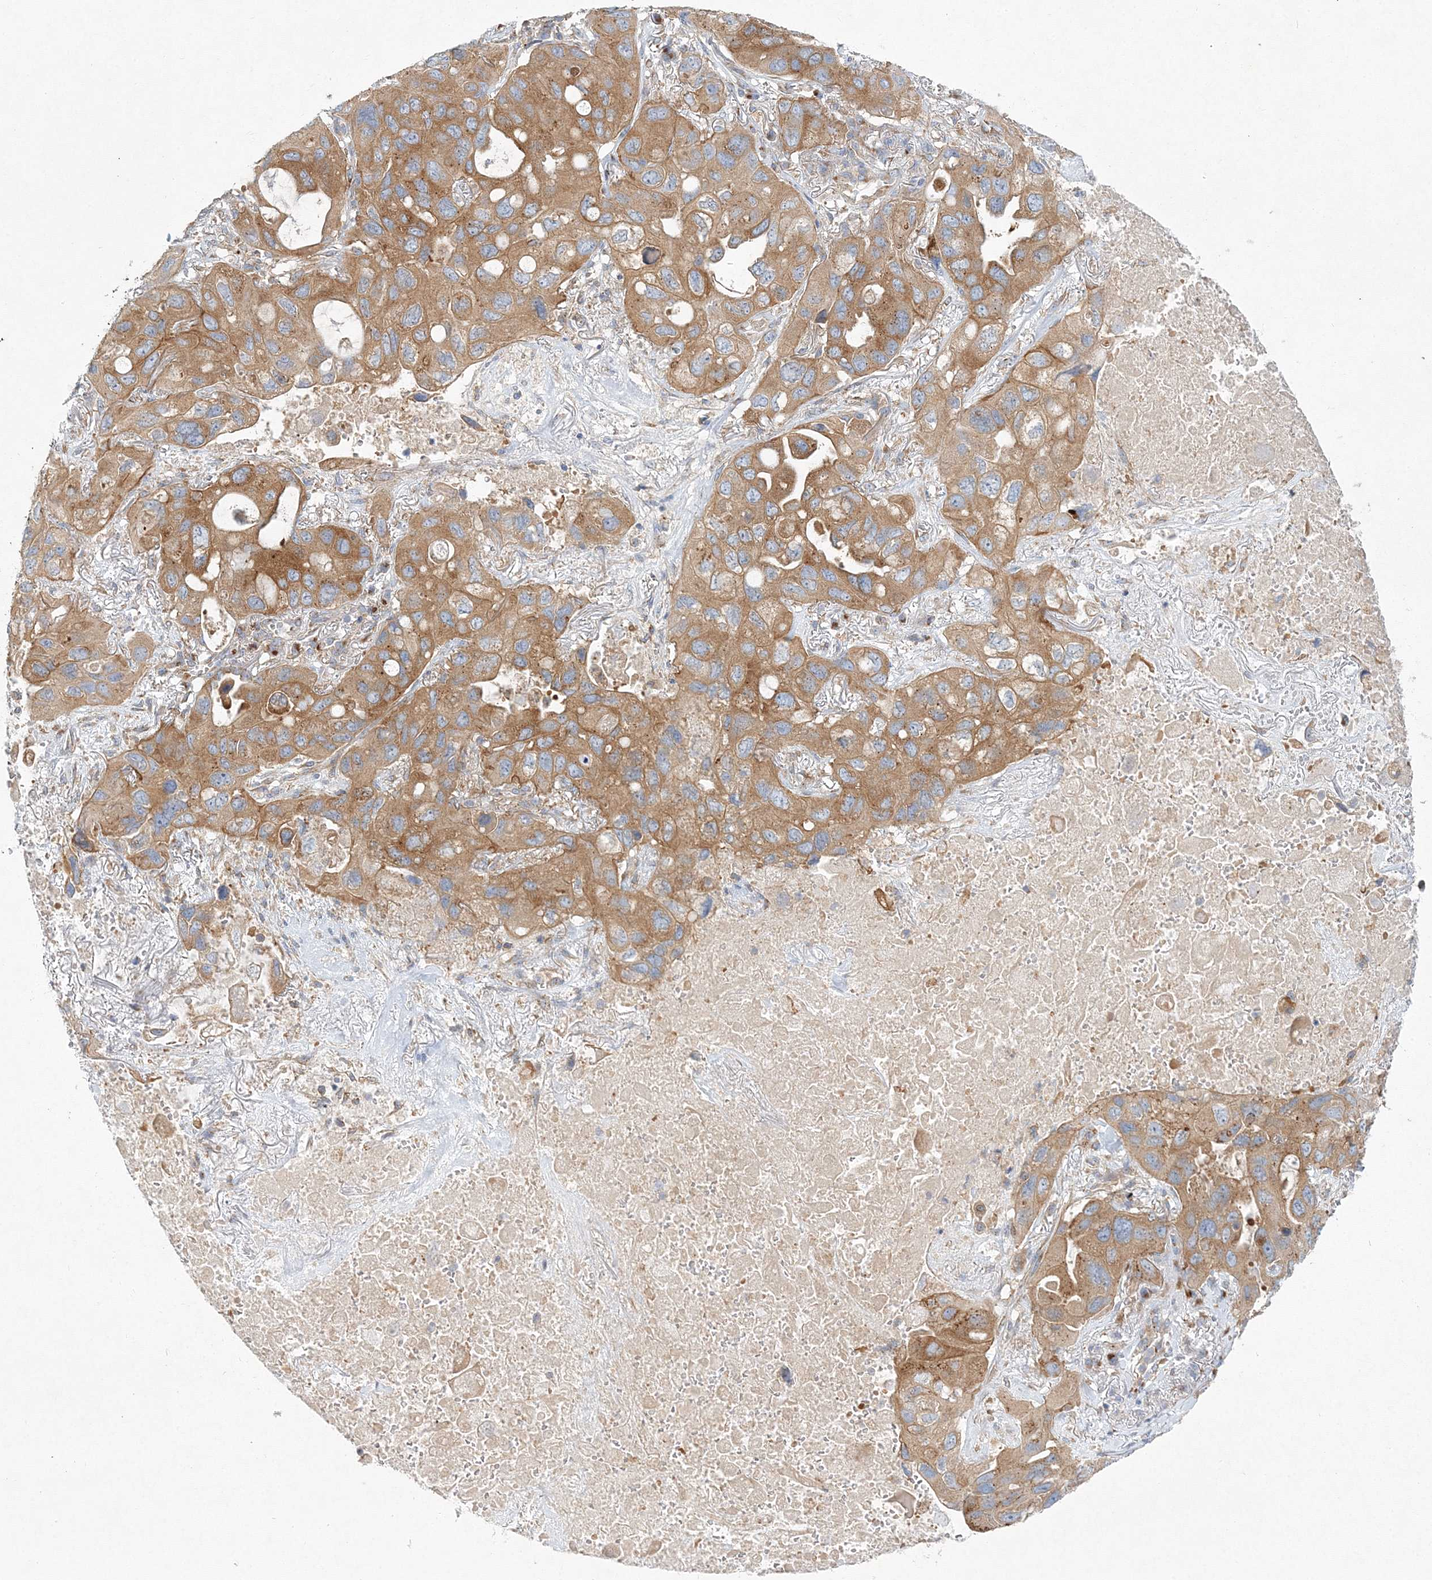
{"staining": {"intensity": "moderate", "quantity": ">75%", "location": "cytoplasmic/membranous"}, "tissue": "lung cancer", "cell_type": "Tumor cells", "image_type": "cancer", "snomed": [{"axis": "morphology", "description": "Squamous cell carcinoma, NOS"}, {"axis": "topography", "description": "Lung"}], "caption": "Immunohistochemistry of human lung cancer shows medium levels of moderate cytoplasmic/membranous staining in about >75% of tumor cells. (brown staining indicates protein expression, while blue staining denotes nuclei).", "gene": "SEC23IP", "patient": {"sex": "female", "age": 73}}